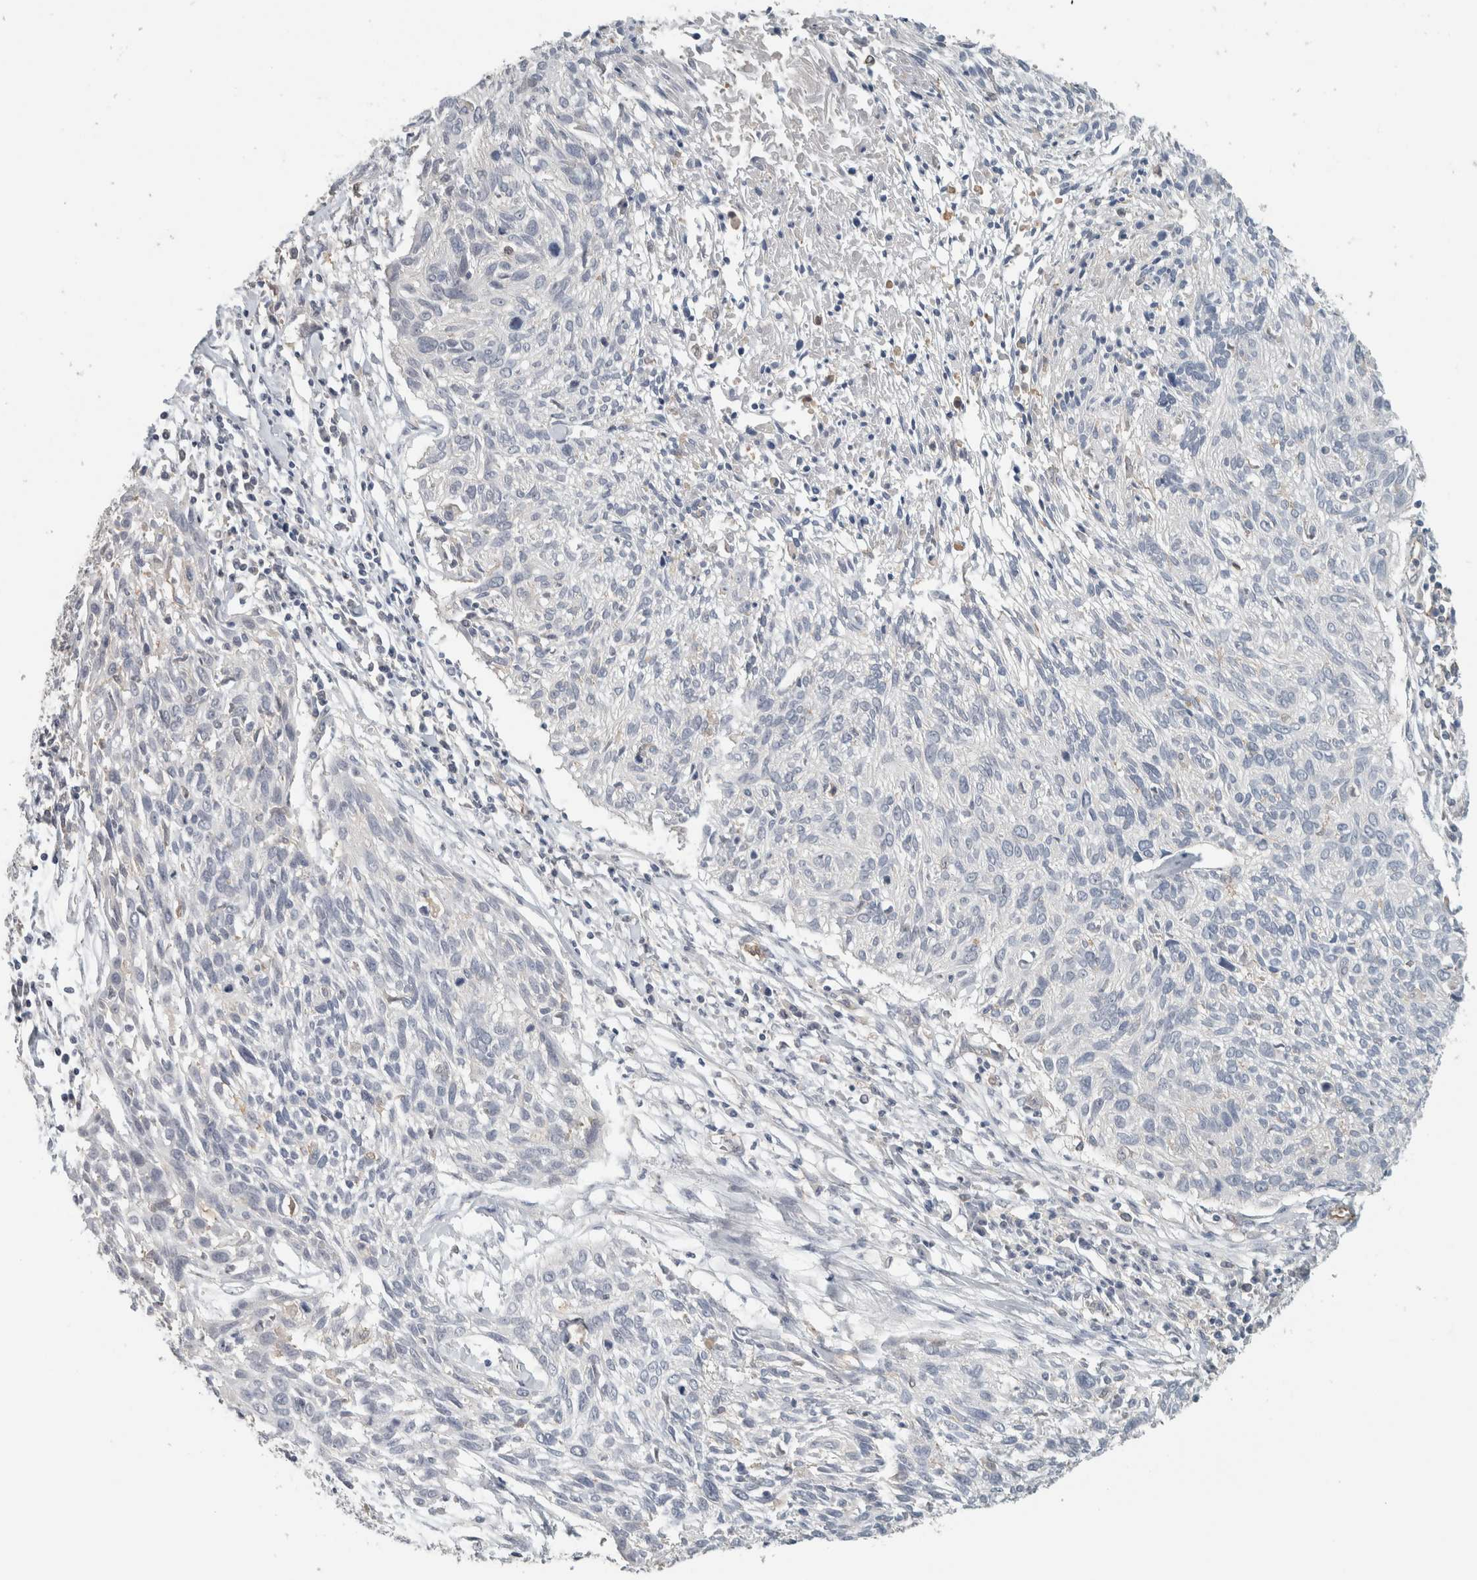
{"staining": {"intensity": "negative", "quantity": "none", "location": "none"}, "tissue": "cervical cancer", "cell_type": "Tumor cells", "image_type": "cancer", "snomed": [{"axis": "morphology", "description": "Squamous cell carcinoma, NOS"}, {"axis": "topography", "description": "Cervix"}], "caption": "IHC image of neoplastic tissue: cervical squamous cell carcinoma stained with DAB (3,3'-diaminobenzidine) displays no significant protein expression in tumor cells. Nuclei are stained in blue.", "gene": "SCIN", "patient": {"sex": "female", "age": 51}}